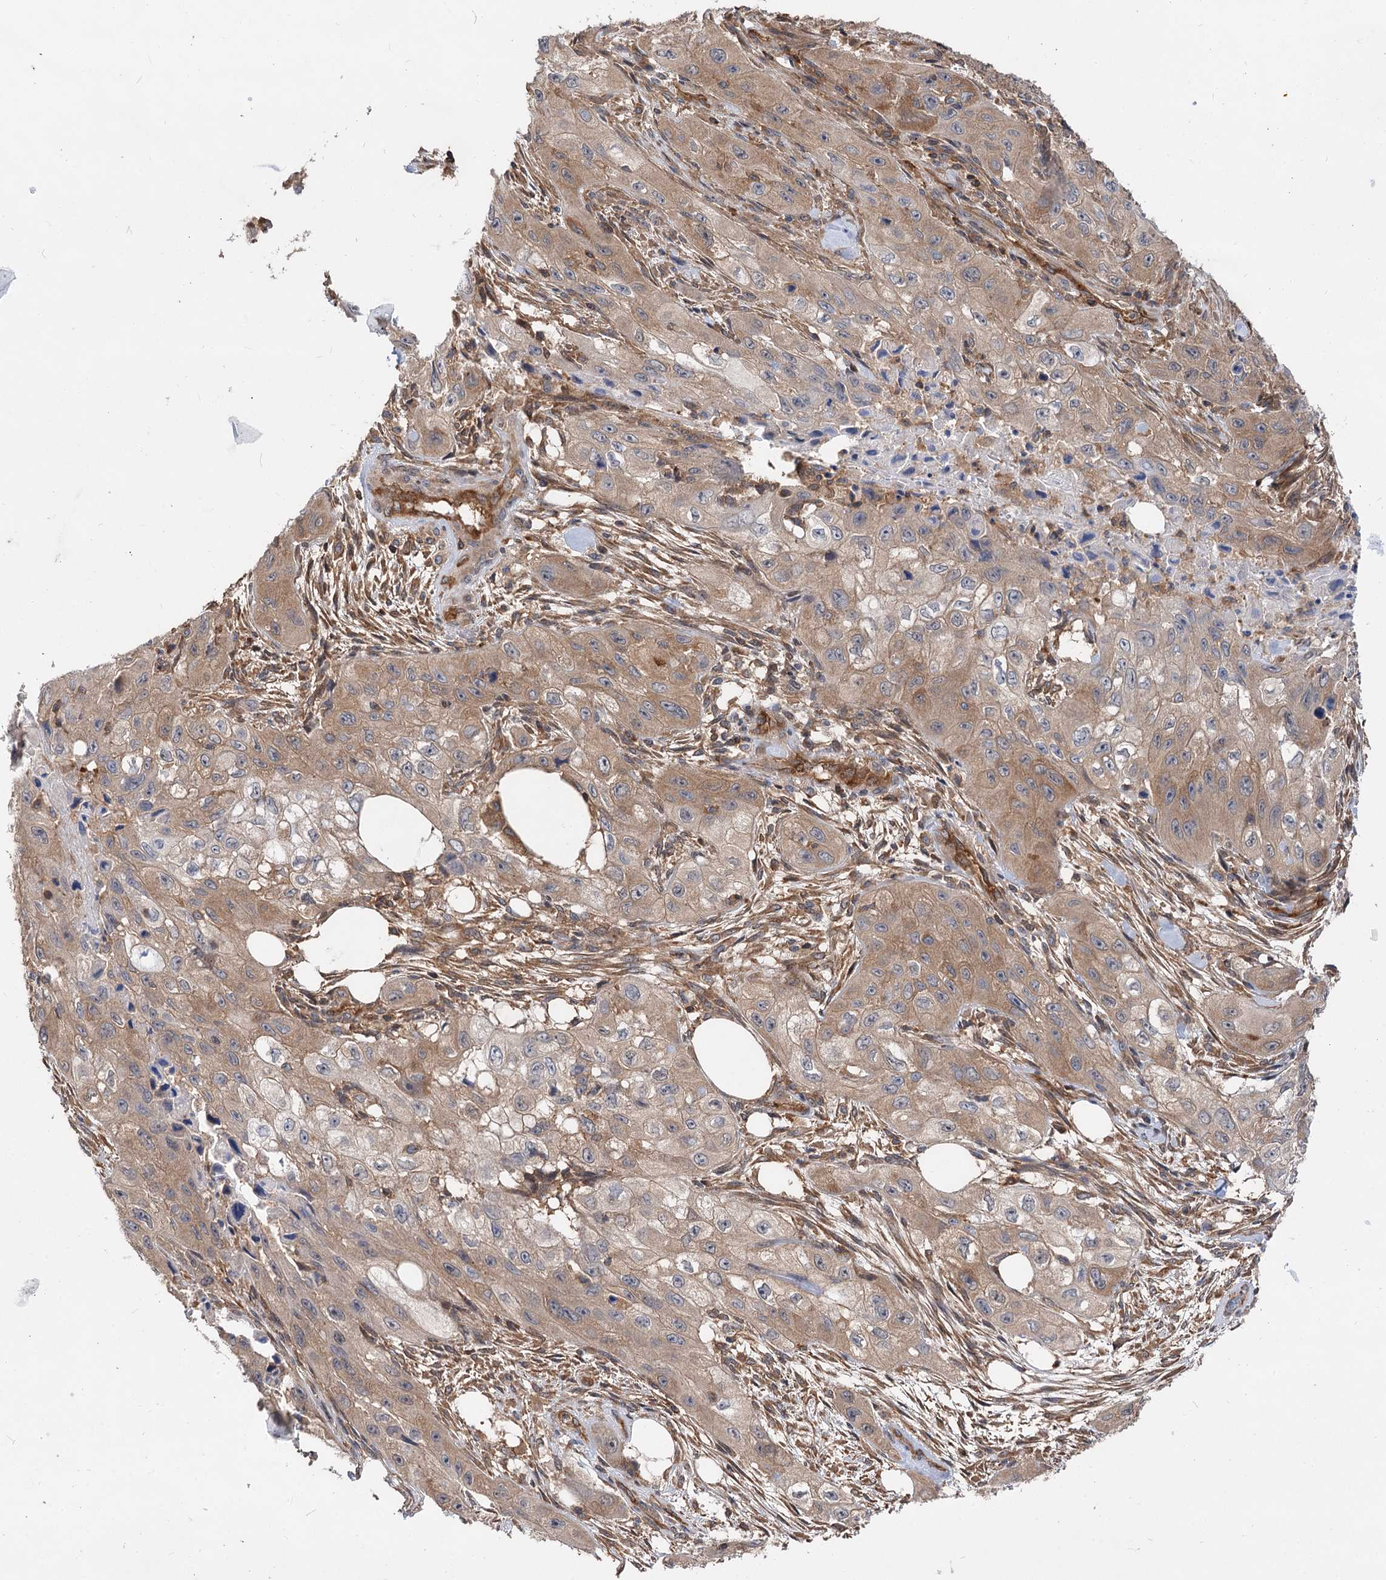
{"staining": {"intensity": "weak", "quantity": "25%-75%", "location": "cytoplasmic/membranous"}, "tissue": "skin cancer", "cell_type": "Tumor cells", "image_type": "cancer", "snomed": [{"axis": "morphology", "description": "Squamous cell carcinoma, NOS"}, {"axis": "topography", "description": "Skin"}, {"axis": "topography", "description": "Subcutis"}], "caption": "High-power microscopy captured an immunohistochemistry micrograph of skin cancer (squamous cell carcinoma), revealing weak cytoplasmic/membranous expression in approximately 25%-75% of tumor cells.", "gene": "PACS1", "patient": {"sex": "male", "age": 73}}